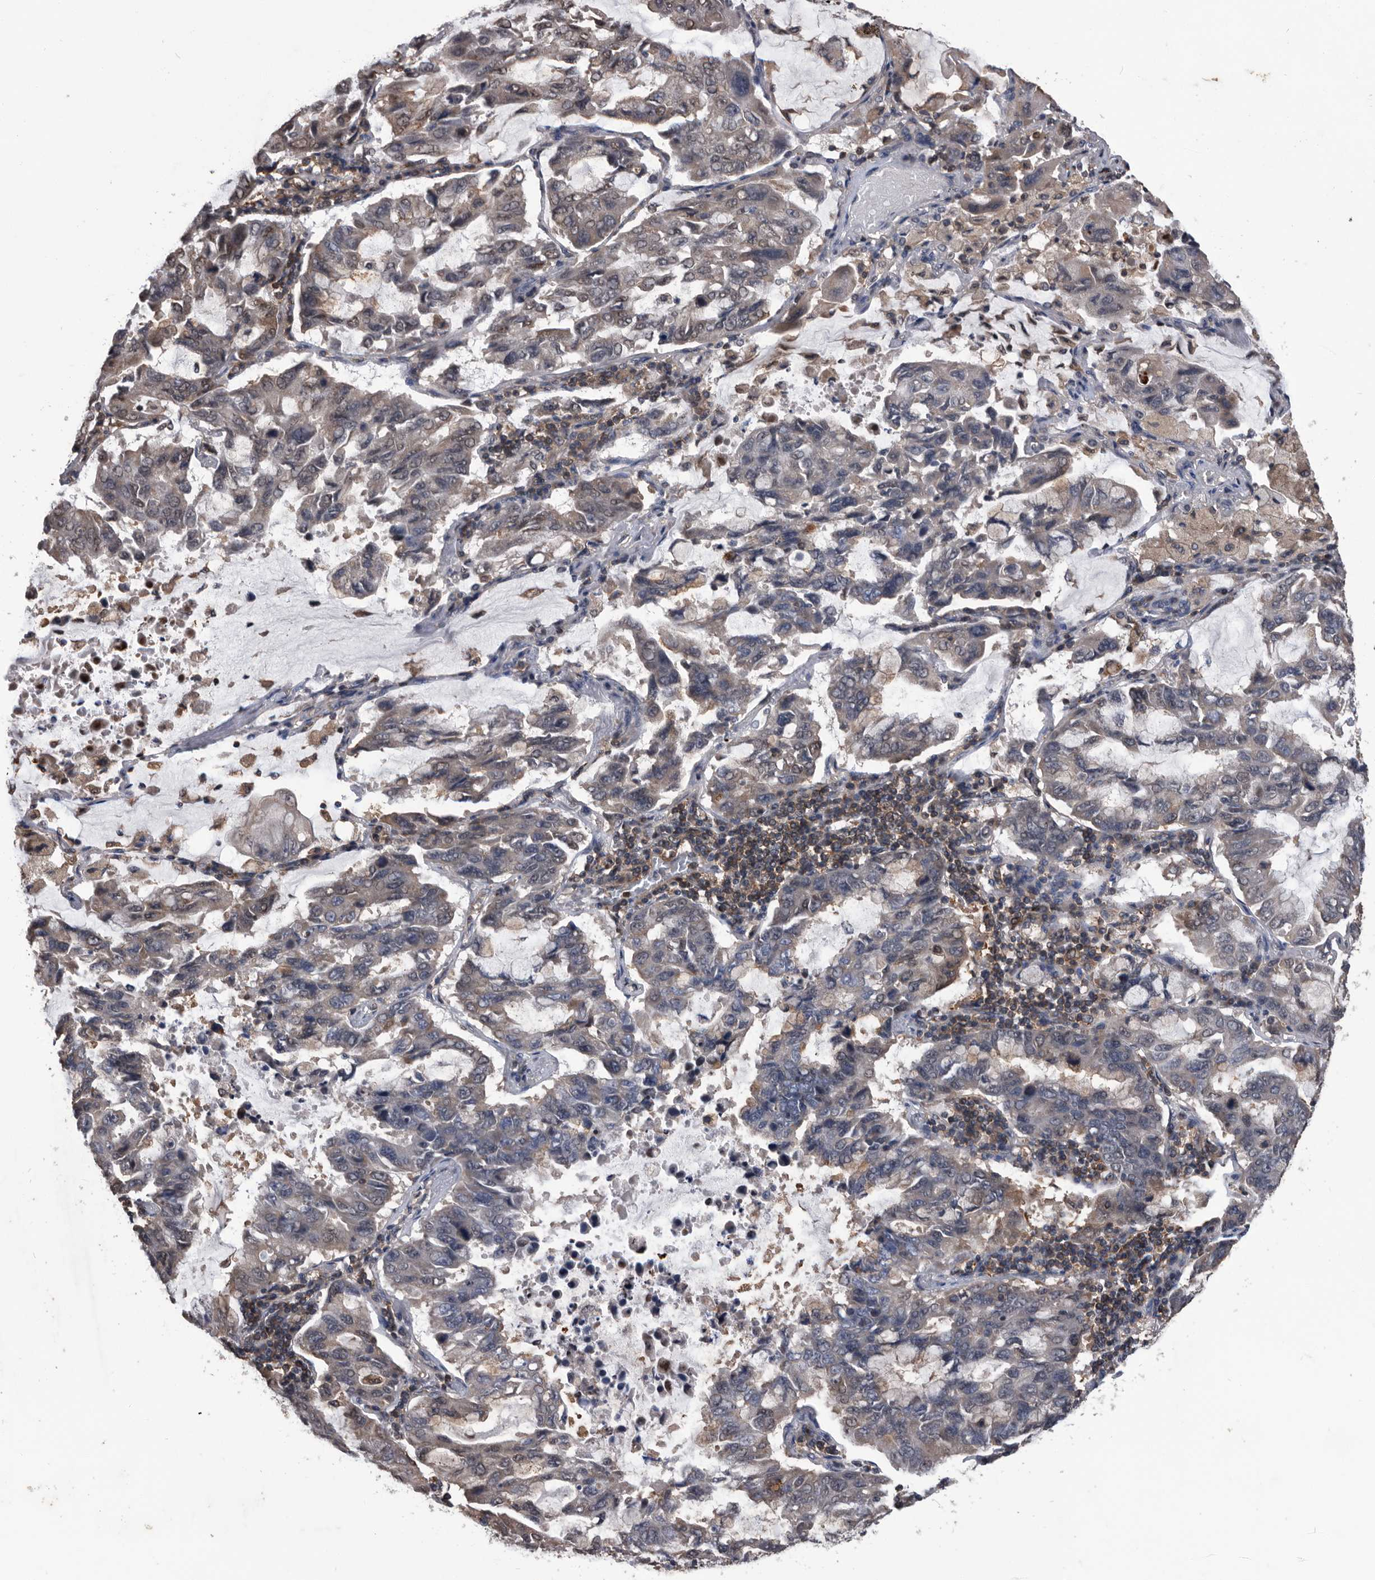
{"staining": {"intensity": "weak", "quantity": "25%-75%", "location": "cytoplasmic/membranous"}, "tissue": "lung cancer", "cell_type": "Tumor cells", "image_type": "cancer", "snomed": [{"axis": "morphology", "description": "Adenocarcinoma, NOS"}, {"axis": "topography", "description": "Lung"}], "caption": "High-power microscopy captured an immunohistochemistry micrograph of lung cancer, revealing weak cytoplasmic/membranous staining in approximately 25%-75% of tumor cells.", "gene": "NRBP1", "patient": {"sex": "male", "age": 64}}